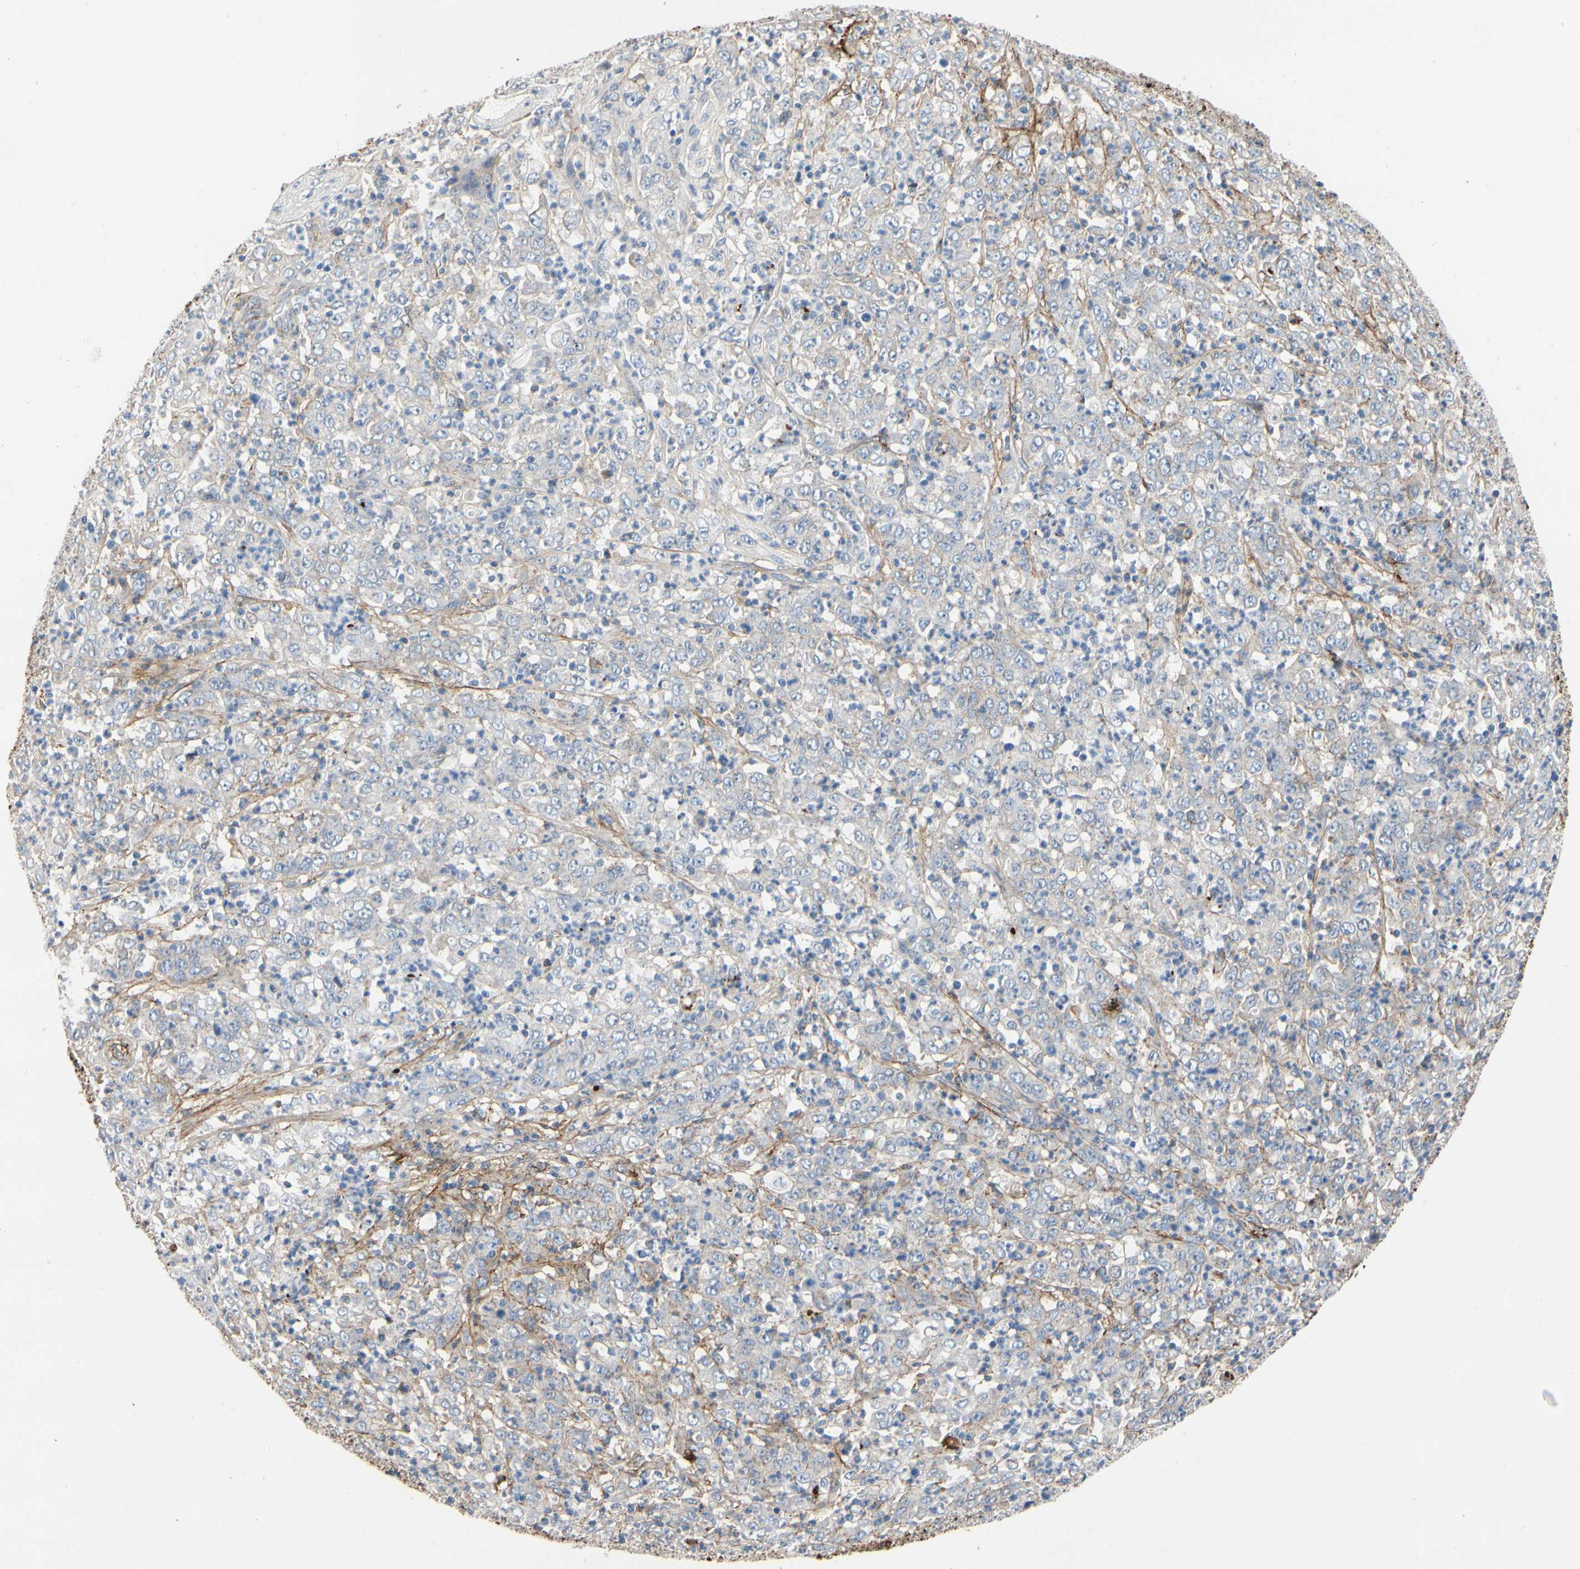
{"staining": {"intensity": "weak", "quantity": "25%-75%", "location": "cytoplasmic/membranous"}, "tissue": "stomach cancer", "cell_type": "Tumor cells", "image_type": "cancer", "snomed": [{"axis": "morphology", "description": "Adenocarcinoma, NOS"}, {"axis": "topography", "description": "Stomach, lower"}], "caption": "Tumor cells show low levels of weak cytoplasmic/membranous staining in about 25%-75% of cells in stomach cancer.", "gene": "FGB", "patient": {"sex": "female", "age": 71}}